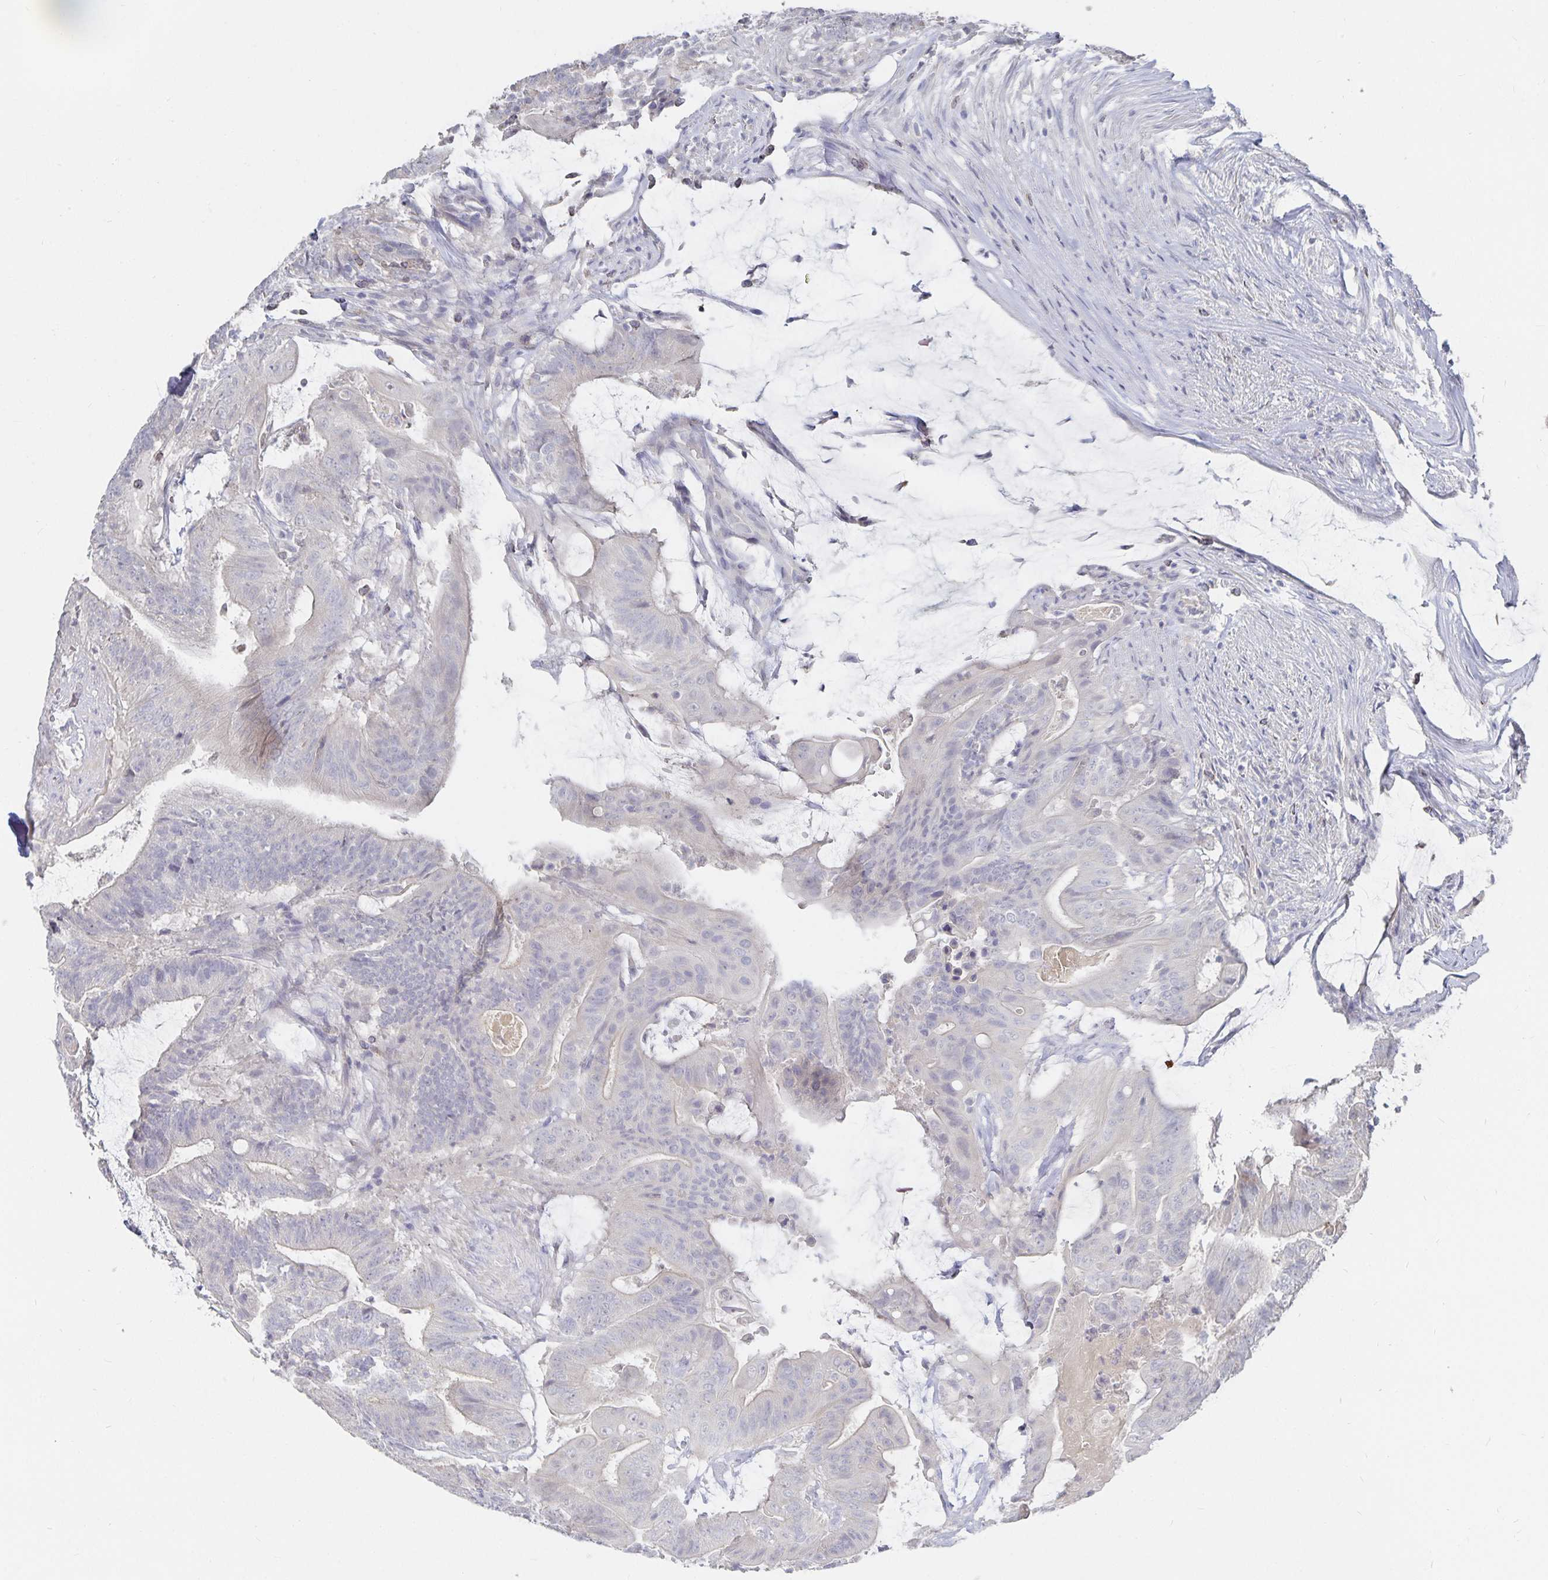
{"staining": {"intensity": "negative", "quantity": "none", "location": "none"}, "tissue": "colorectal cancer", "cell_type": "Tumor cells", "image_type": "cancer", "snomed": [{"axis": "morphology", "description": "Adenocarcinoma, NOS"}, {"axis": "topography", "description": "Colon"}], "caption": "Immunohistochemistry (IHC) image of colorectal adenocarcinoma stained for a protein (brown), which reveals no expression in tumor cells. The staining was performed using DAB (3,3'-diaminobenzidine) to visualize the protein expression in brown, while the nuclei were stained in blue with hematoxylin (Magnification: 20x).", "gene": "DNAH9", "patient": {"sex": "female", "age": 43}}